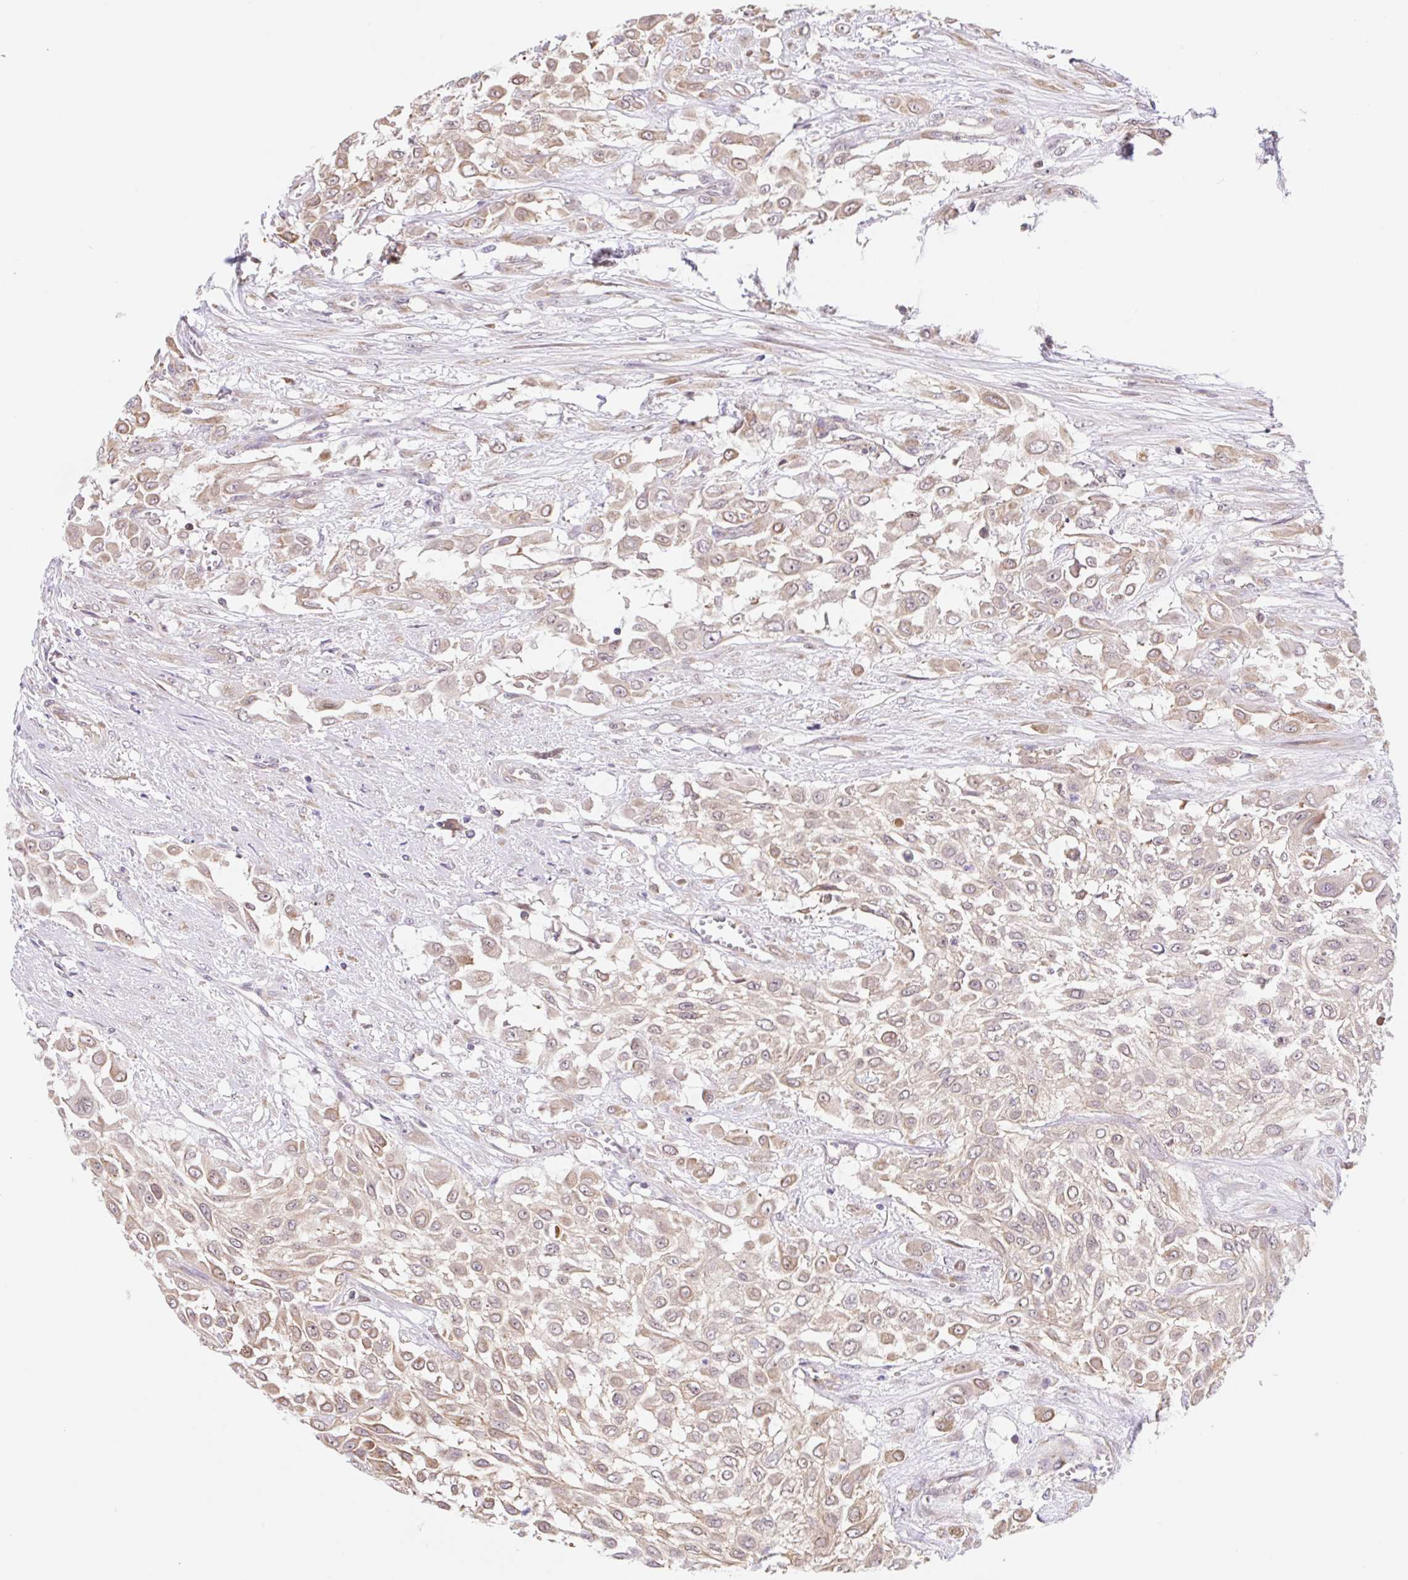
{"staining": {"intensity": "weak", "quantity": ">75%", "location": "cytoplasmic/membranous"}, "tissue": "urothelial cancer", "cell_type": "Tumor cells", "image_type": "cancer", "snomed": [{"axis": "morphology", "description": "Urothelial carcinoma, High grade"}, {"axis": "topography", "description": "Urinary bladder"}], "caption": "This histopathology image demonstrates immunohistochemistry (IHC) staining of human high-grade urothelial carcinoma, with low weak cytoplasmic/membranous staining in about >75% of tumor cells.", "gene": "TBPL2", "patient": {"sex": "male", "age": 57}}